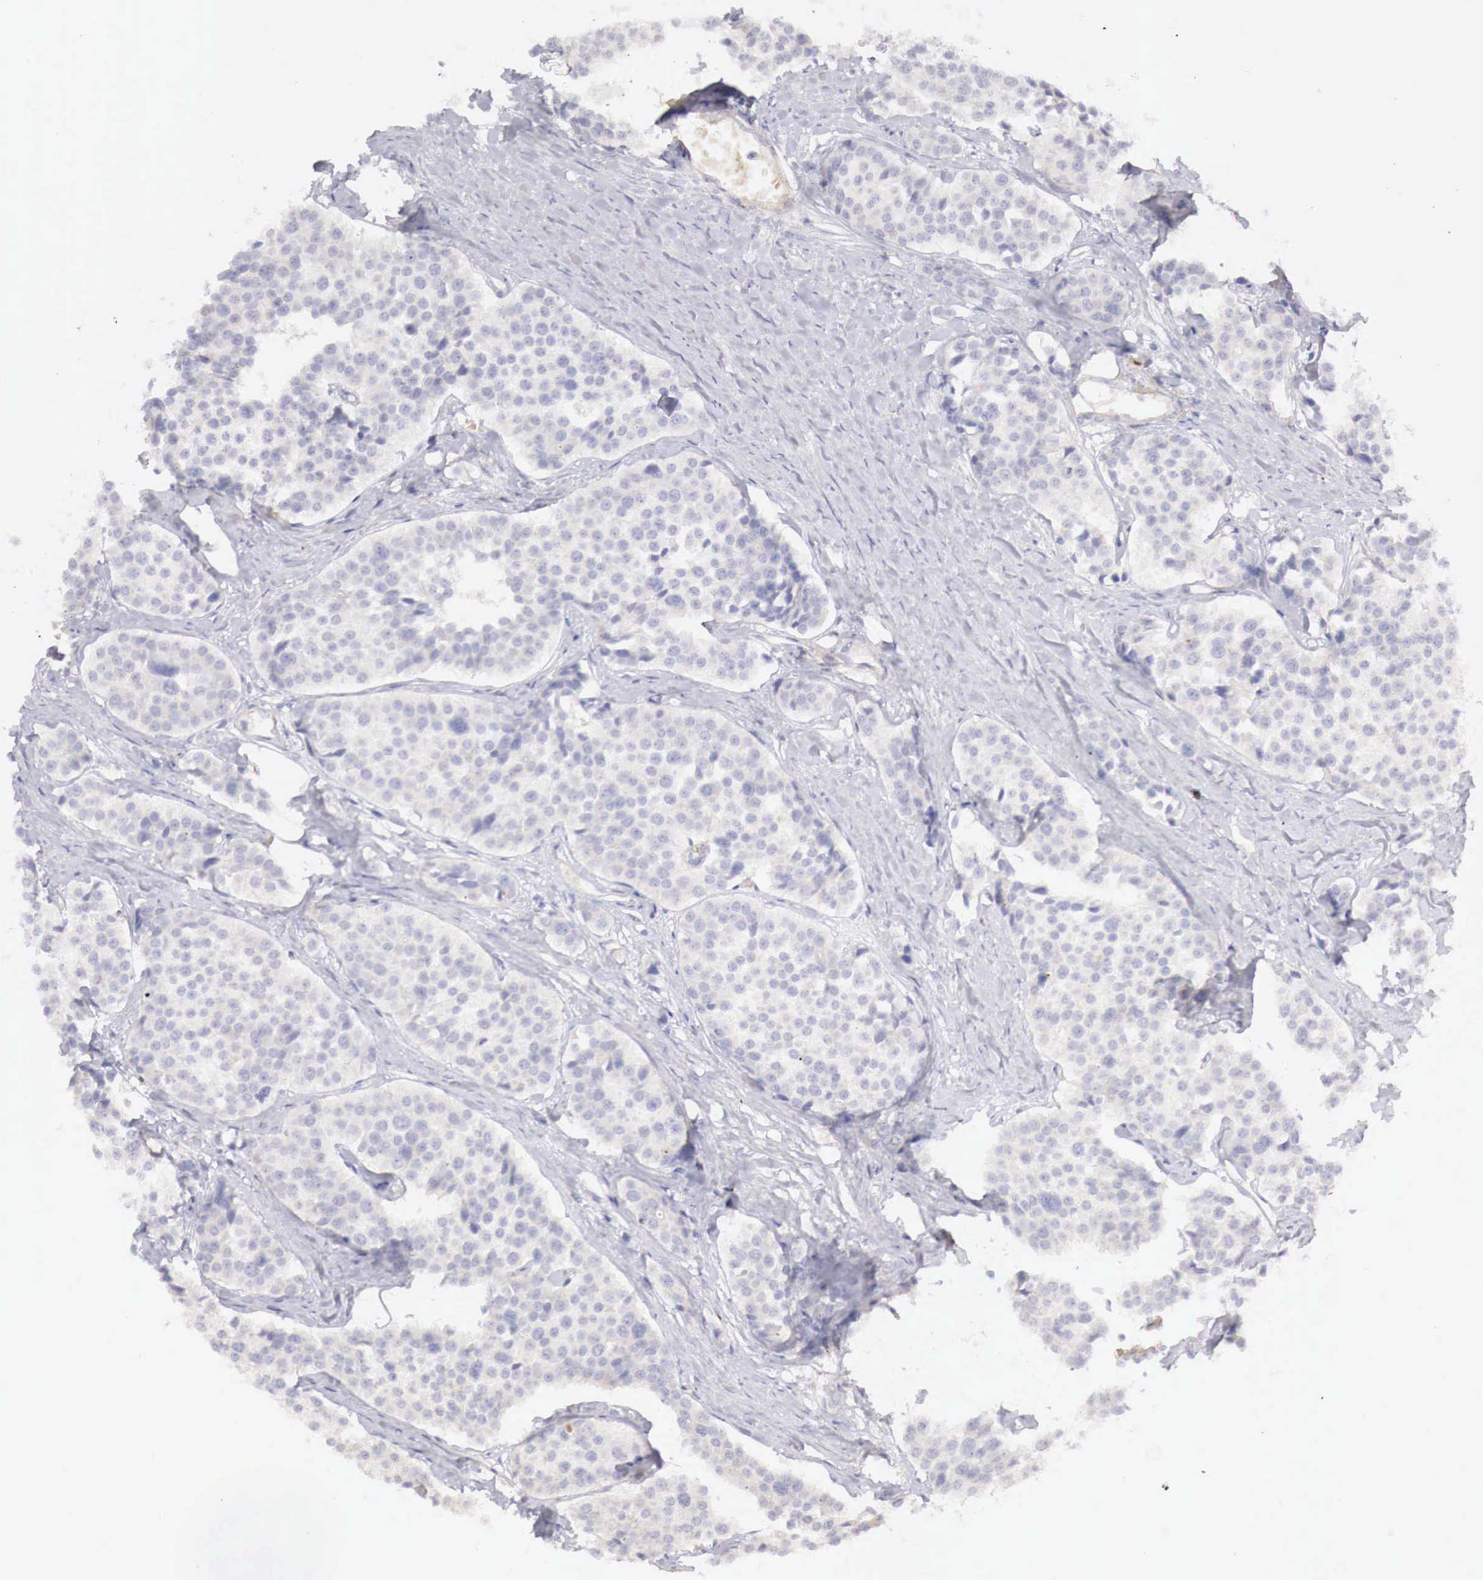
{"staining": {"intensity": "negative", "quantity": "none", "location": "none"}, "tissue": "carcinoid", "cell_type": "Tumor cells", "image_type": "cancer", "snomed": [{"axis": "morphology", "description": "Carcinoid, malignant, NOS"}, {"axis": "topography", "description": "Small intestine"}], "caption": "The image shows no significant positivity in tumor cells of carcinoid. Brightfield microscopy of immunohistochemistry stained with DAB (brown) and hematoxylin (blue), captured at high magnification.", "gene": "KLHDC7B", "patient": {"sex": "male", "age": 60}}